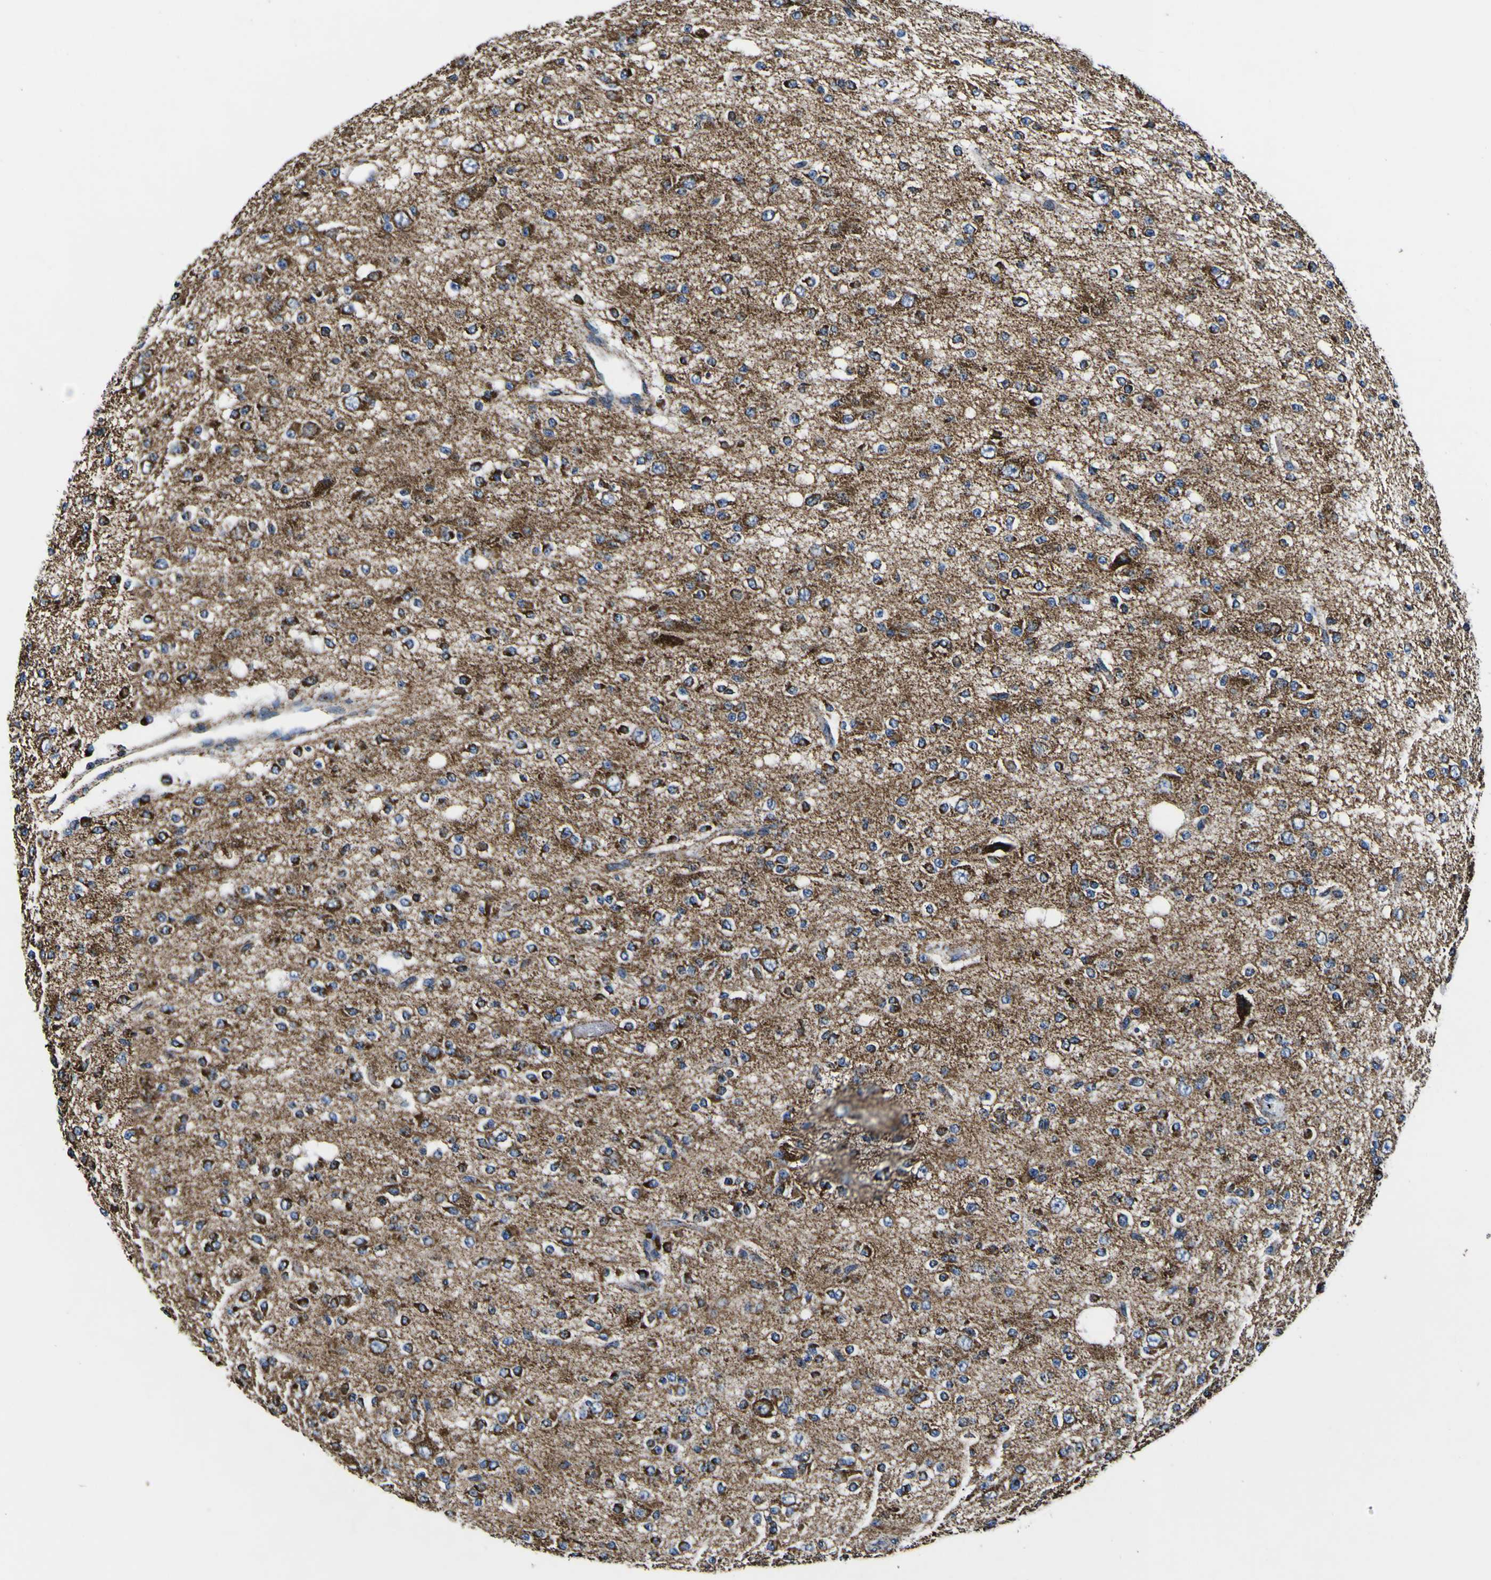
{"staining": {"intensity": "strong", "quantity": "25%-75%", "location": "cytoplasmic/membranous"}, "tissue": "glioma", "cell_type": "Tumor cells", "image_type": "cancer", "snomed": [{"axis": "morphology", "description": "Glioma, malignant, Low grade"}, {"axis": "topography", "description": "Brain"}], "caption": "Brown immunohistochemical staining in low-grade glioma (malignant) demonstrates strong cytoplasmic/membranous positivity in about 25%-75% of tumor cells.", "gene": "PTRH2", "patient": {"sex": "male", "age": 38}}